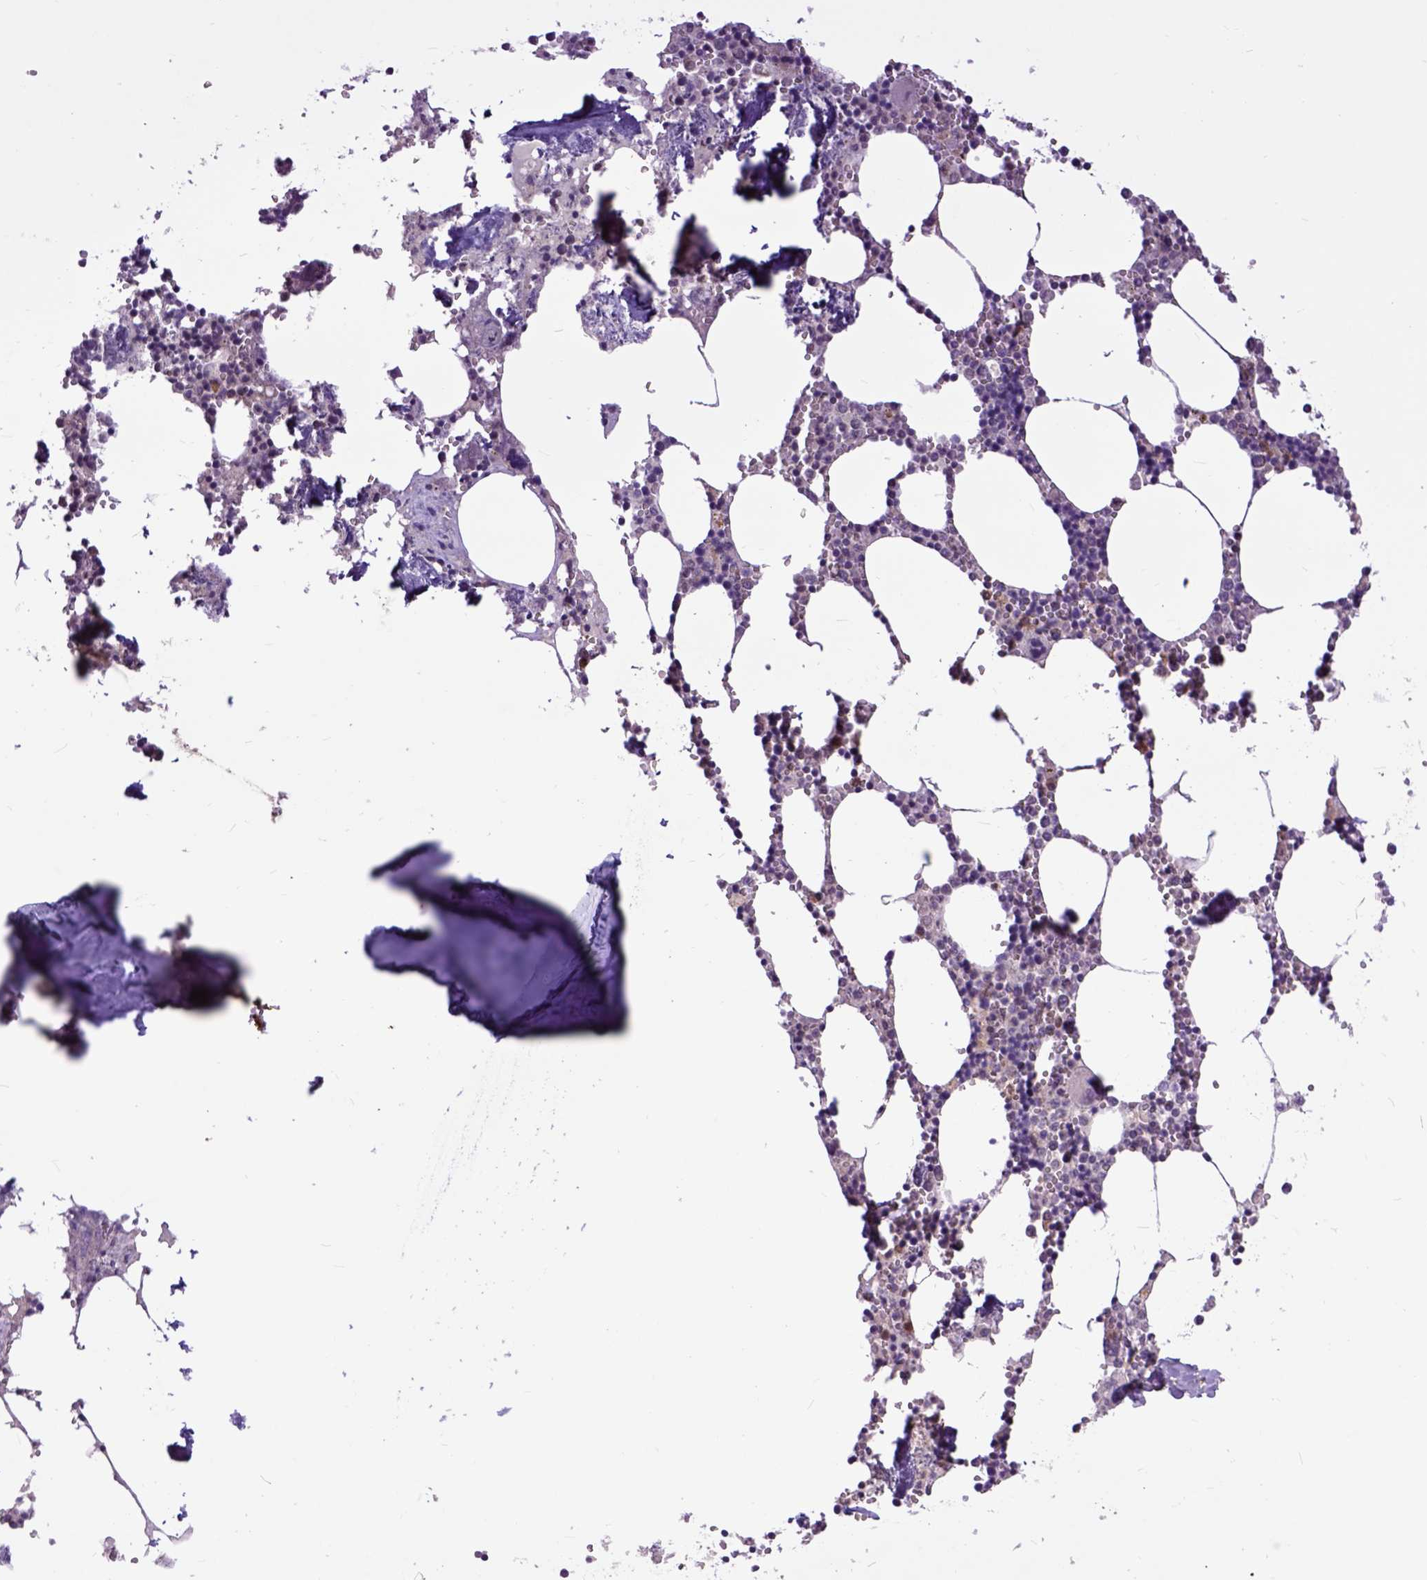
{"staining": {"intensity": "strong", "quantity": "25%-75%", "location": "cytoplasmic/membranous"}, "tissue": "bone marrow", "cell_type": "Hematopoietic cells", "image_type": "normal", "snomed": [{"axis": "morphology", "description": "Normal tissue, NOS"}, {"axis": "topography", "description": "Bone marrow"}], "caption": "Immunohistochemical staining of normal bone marrow exhibits high levels of strong cytoplasmic/membranous staining in approximately 25%-75% of hematopoietic cells.", "gene": "ARL1", "patient": {"sex": "male", "age": 54}}